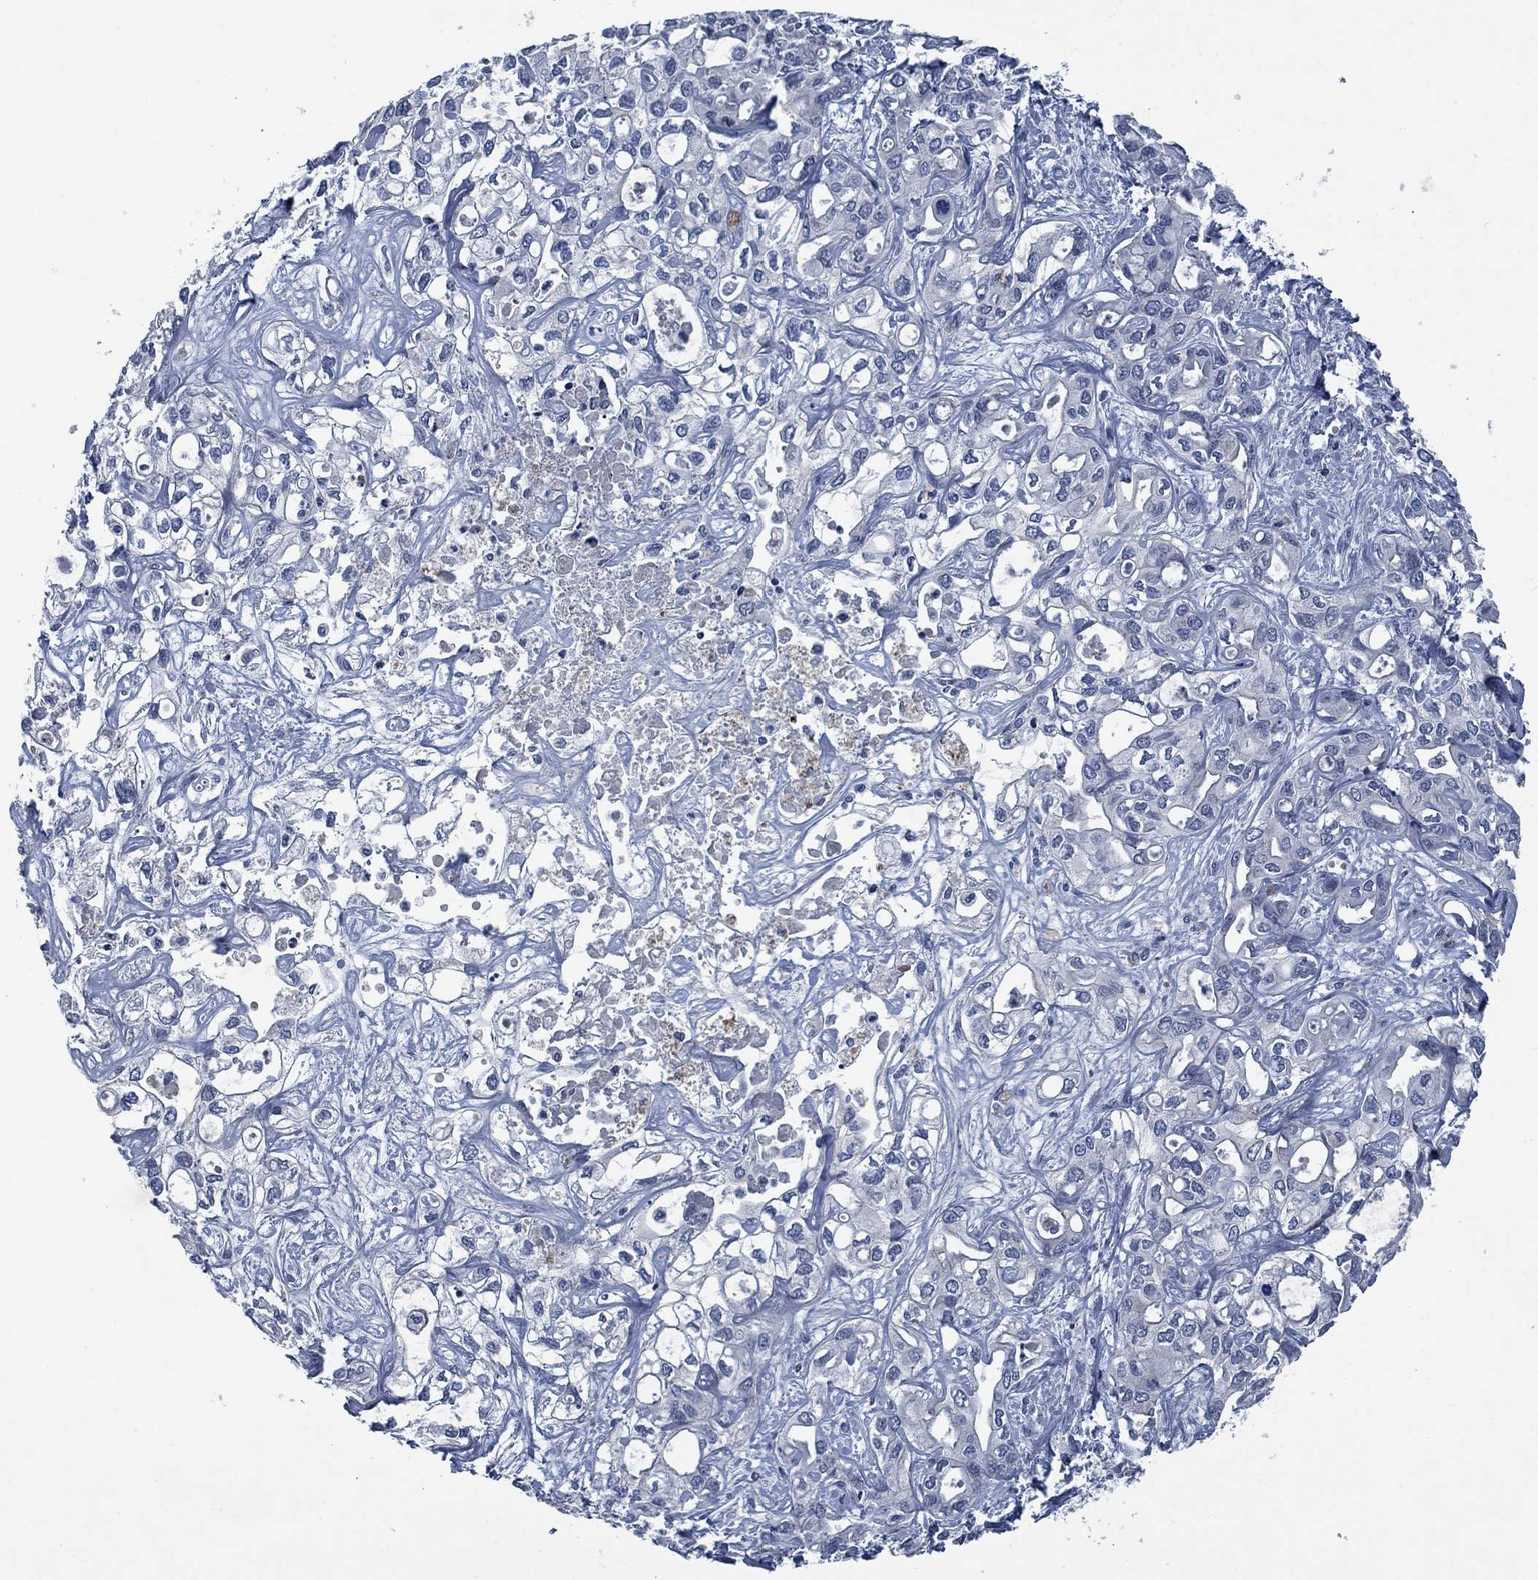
{"staining": {"intensity": "negative", "quantity": "none", "location": "none"}, "tissue": "liver cancer", "cell_type": "Tumor cells", "image_type": "cancer", "snomed": [{"axis": "morphology", "description": "Cholangiocarcinoma"}, {"axis": "topography", "description": "Liver"}], "caption": "Immunohistochemistry (IHC) of human liver cancer shows no positivity in tumor cells.", "gene": "PNMA8A", "patient": {"sex": "female", "age": 64}}